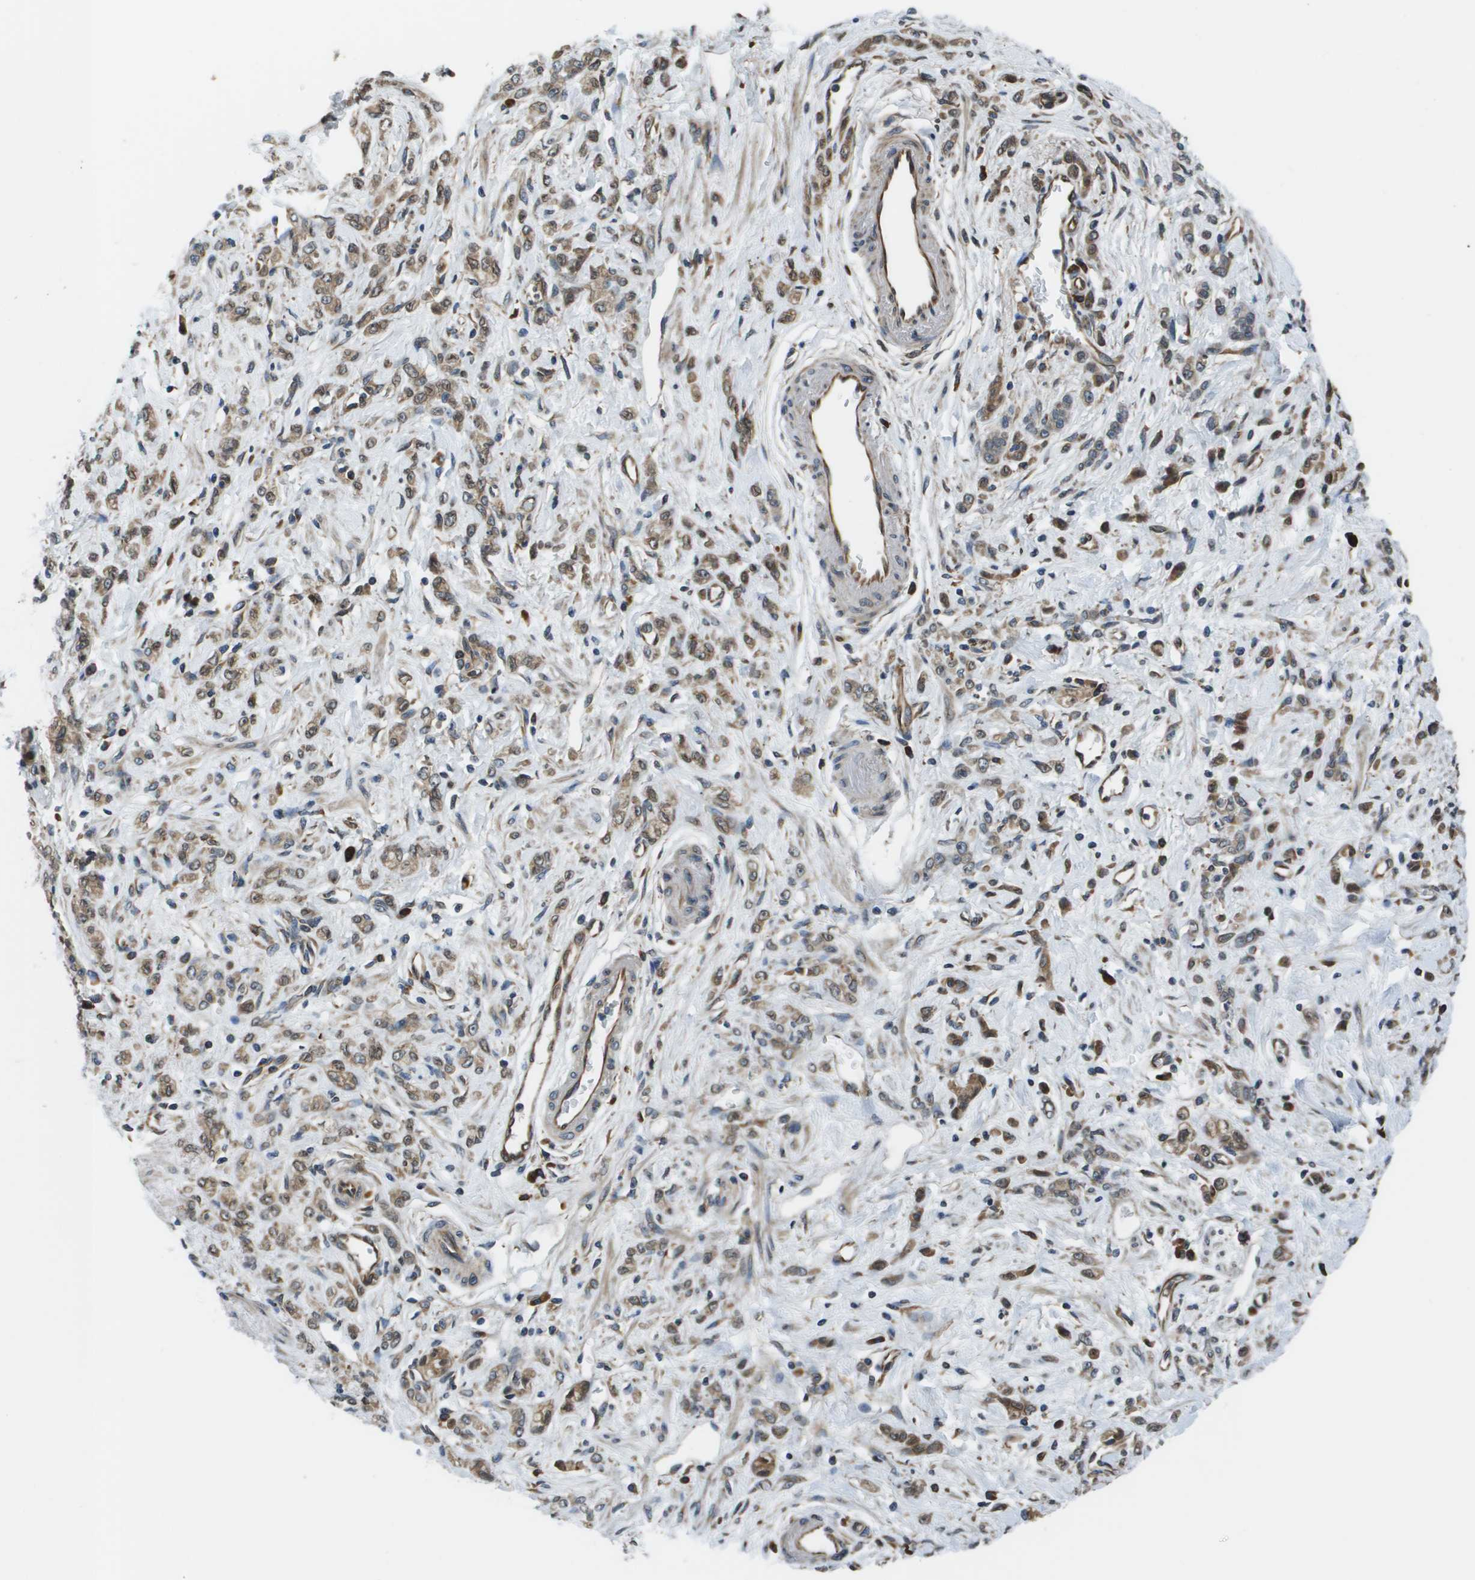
{"staining": {"intensity": "weak", "quantity": ">75%", "location": "cytoplasmic/membranous"}, "tissue": "stomach cancer", "cell_type": "Tumor cells", "image_type": "cancer", "snomed": [{"axis": "morphology", "description": "Normal tissue, NOS"}, {"axis": "morphology", "description": "Adenocarcinoma, NOS"}, {"axis": "topography", "description": "Stomach"}], "caption": "Immunohistochemistry (IHC) staining of stomach cancer, which demonstrates low levels of weak cytoplasmic/membranous positivity in approximately >75% of tumor cells indicating weak cytoplasmic/membranous protein staining. The staining was performed using DAB (3,3'-diaminobenzidine) (brown) for protein detection and nuclei were counterstained in hematoxylin (blue).", "gene": "SEC62", "patient": {"sex": "male", "age": 82}}